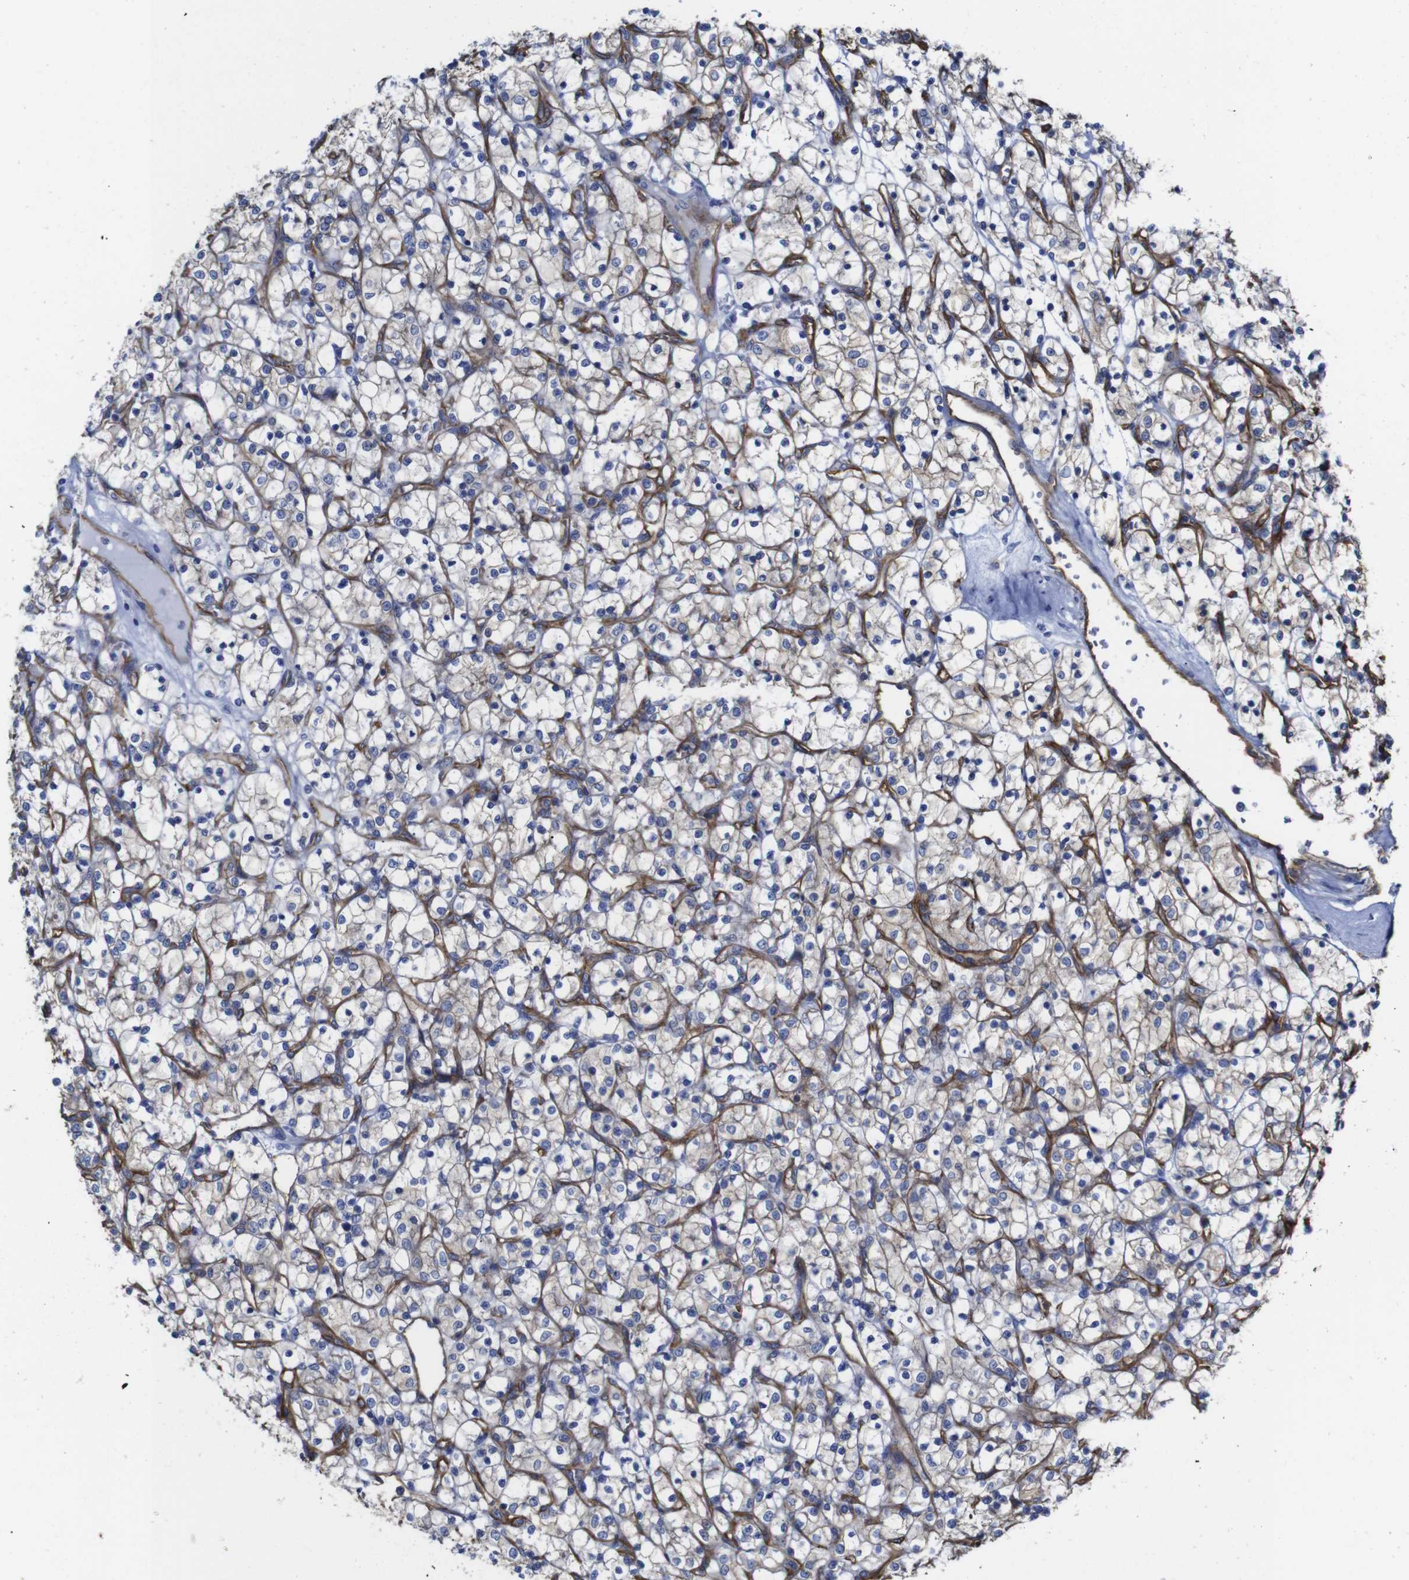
{"staining": {"intensity": "weak", "quantity": "25%-75%", "location": "cytoplasmic/membranous"}, "tissue": "renal cancer", "cell_type": "Tumor cells", "image_type": "cancer", "snomed": [{"axis": "morphology", "description": "Adenocarcinoma, NOS"}, {"axis": "topography", "description": "Kidney"}], "caption": "Approximately 25%-75% of tumor cells in renal adenocarcinoma show weak cytoplasmic/membranous protein expression as visualized by brown immunohistochemical staining.", "gene": "SPTBN1", "patient": {"sex": "female", "age": 69}}